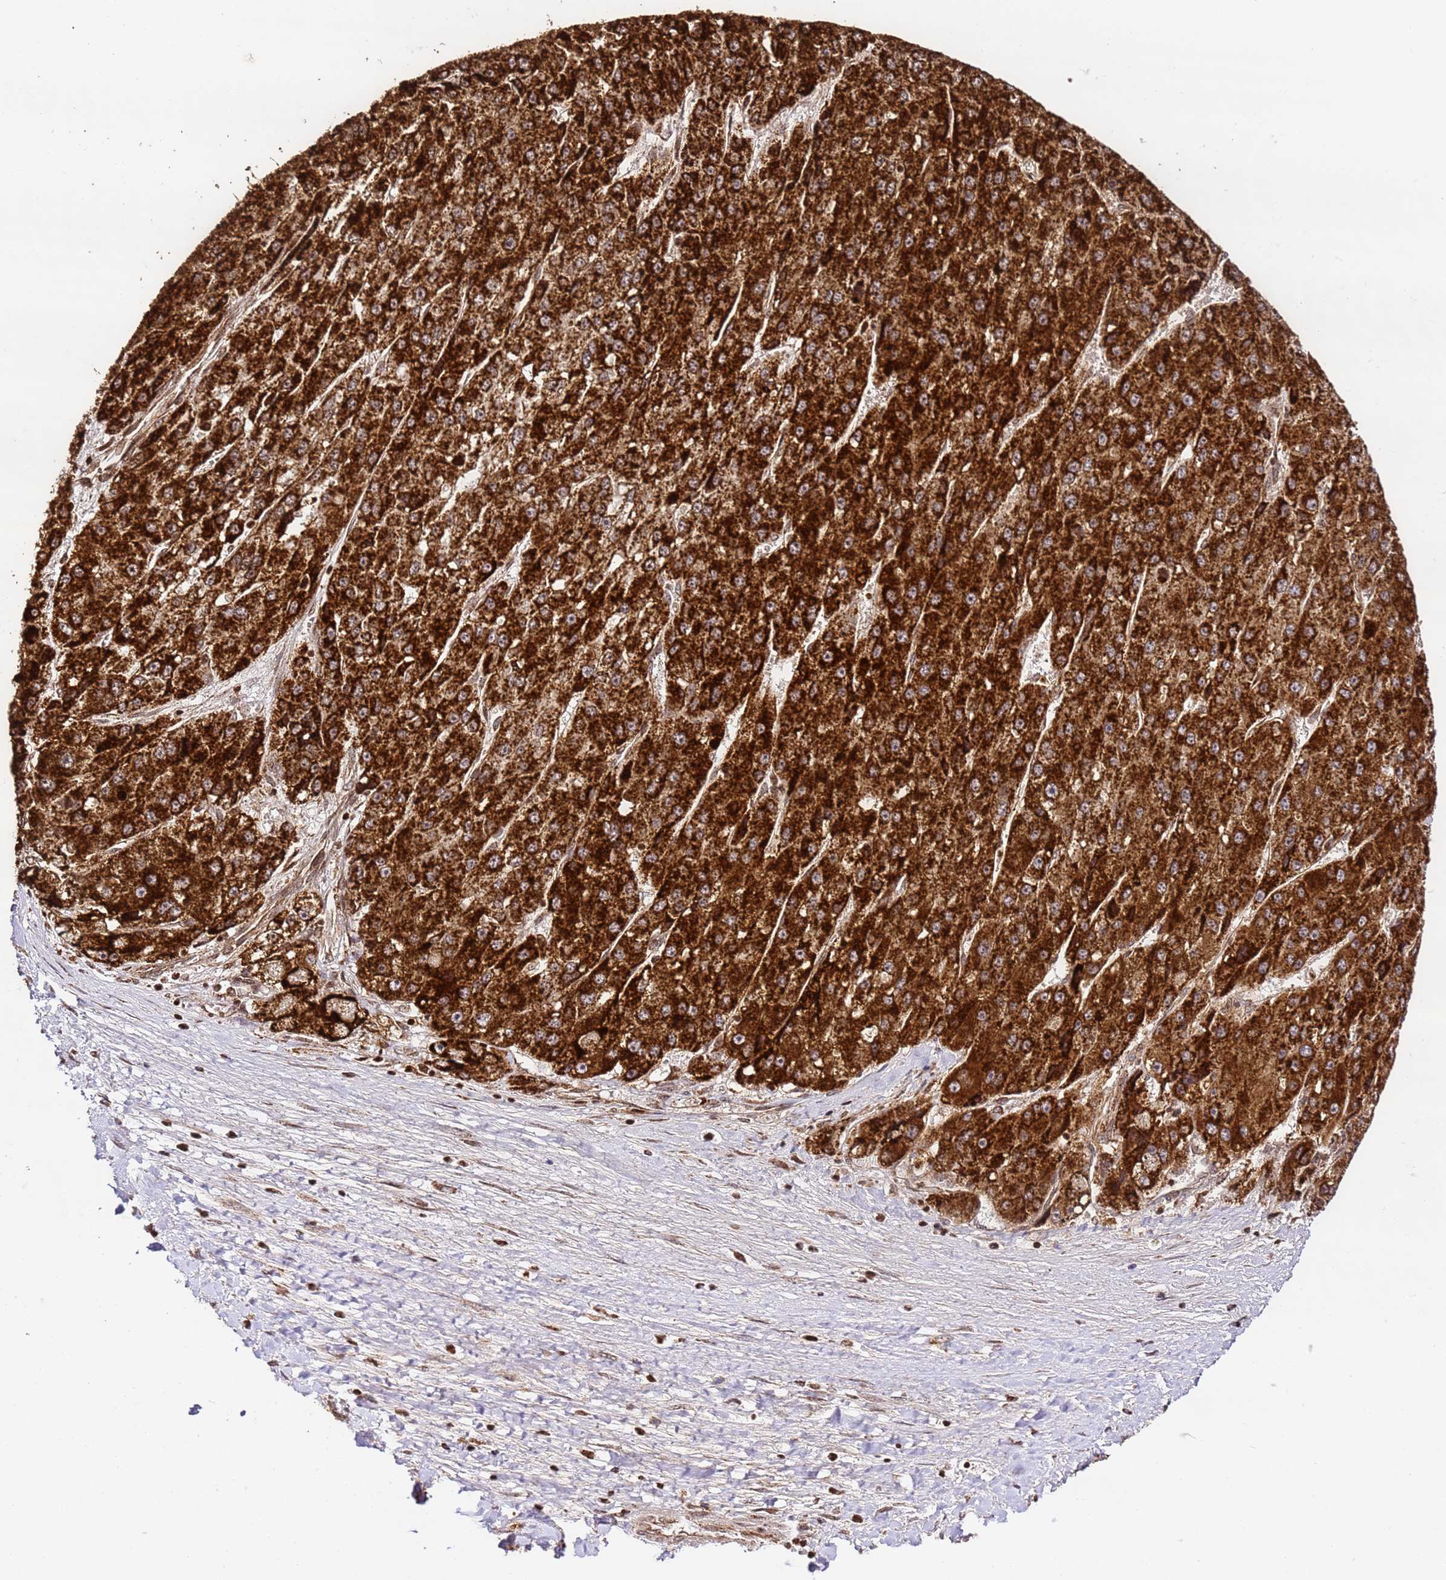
{"staining": {"intensity": "strong", "quantity": ">75%", "location": "cytoplasmic/membranous"}, "tissue": "liver cancer", "cell_type": "Tumor cells", "image_type": "cancer", "snomed": [{"axis": "morphology", "description": "Carcinoma, Hepatocellular, NOS"}, {"axis": "topography", "description": "Liver"}], "caption": "A brown stain labels strong cytoplasmic/membranous positivity of a protein in human liver hepatocellular carcinoma tumor cells. The staining was performed using DAB to visualize the protein expression in brown, while the nuclei were stained in blue with hematoxylin (Magnification: 20x).", "gene": "HSPE1", "patient": {"sex": "female", "age": 73}}